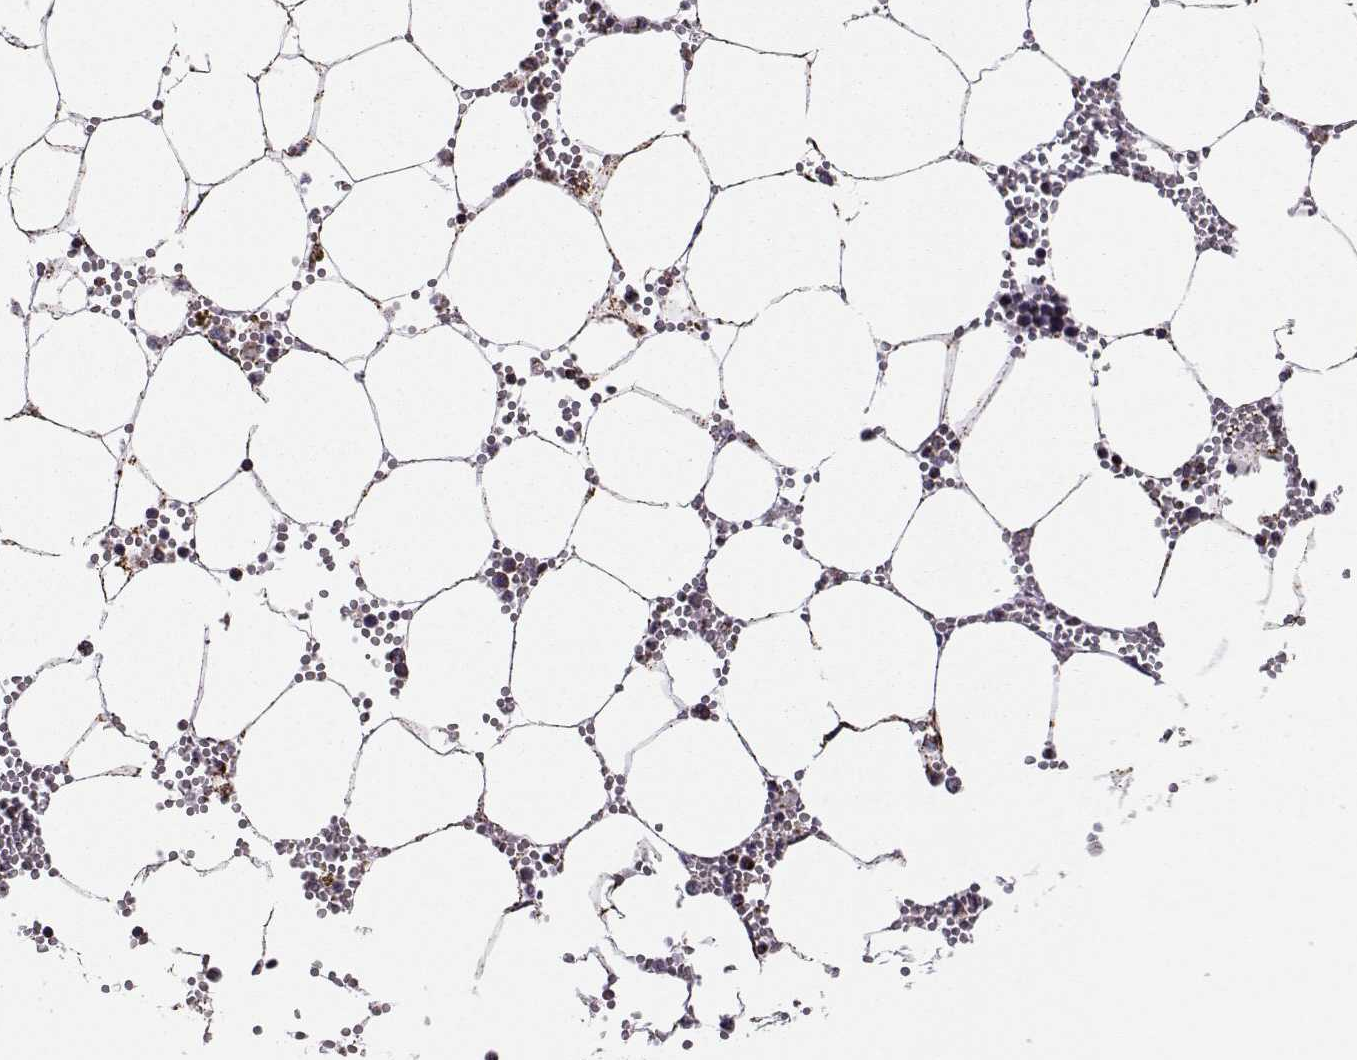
{"staining": {"intensity": "negative", "quantity": "none", "location": "none"}, "tissue": "bone marrow", "cell_type": "Hematopoietic cells", "image_type": "normal", "snomed": [{"axis": "morphology", "description": "Normal tissue, NOS"}, {"axis": "topography", "description": "Bone marrow"}], "caption": "The immunohistochemistry histopathology image has no significant staining in hematopoietic cells of bone marrow.", "gene": "NECAB3", "patient": {"sex": "male", "age": 54}}